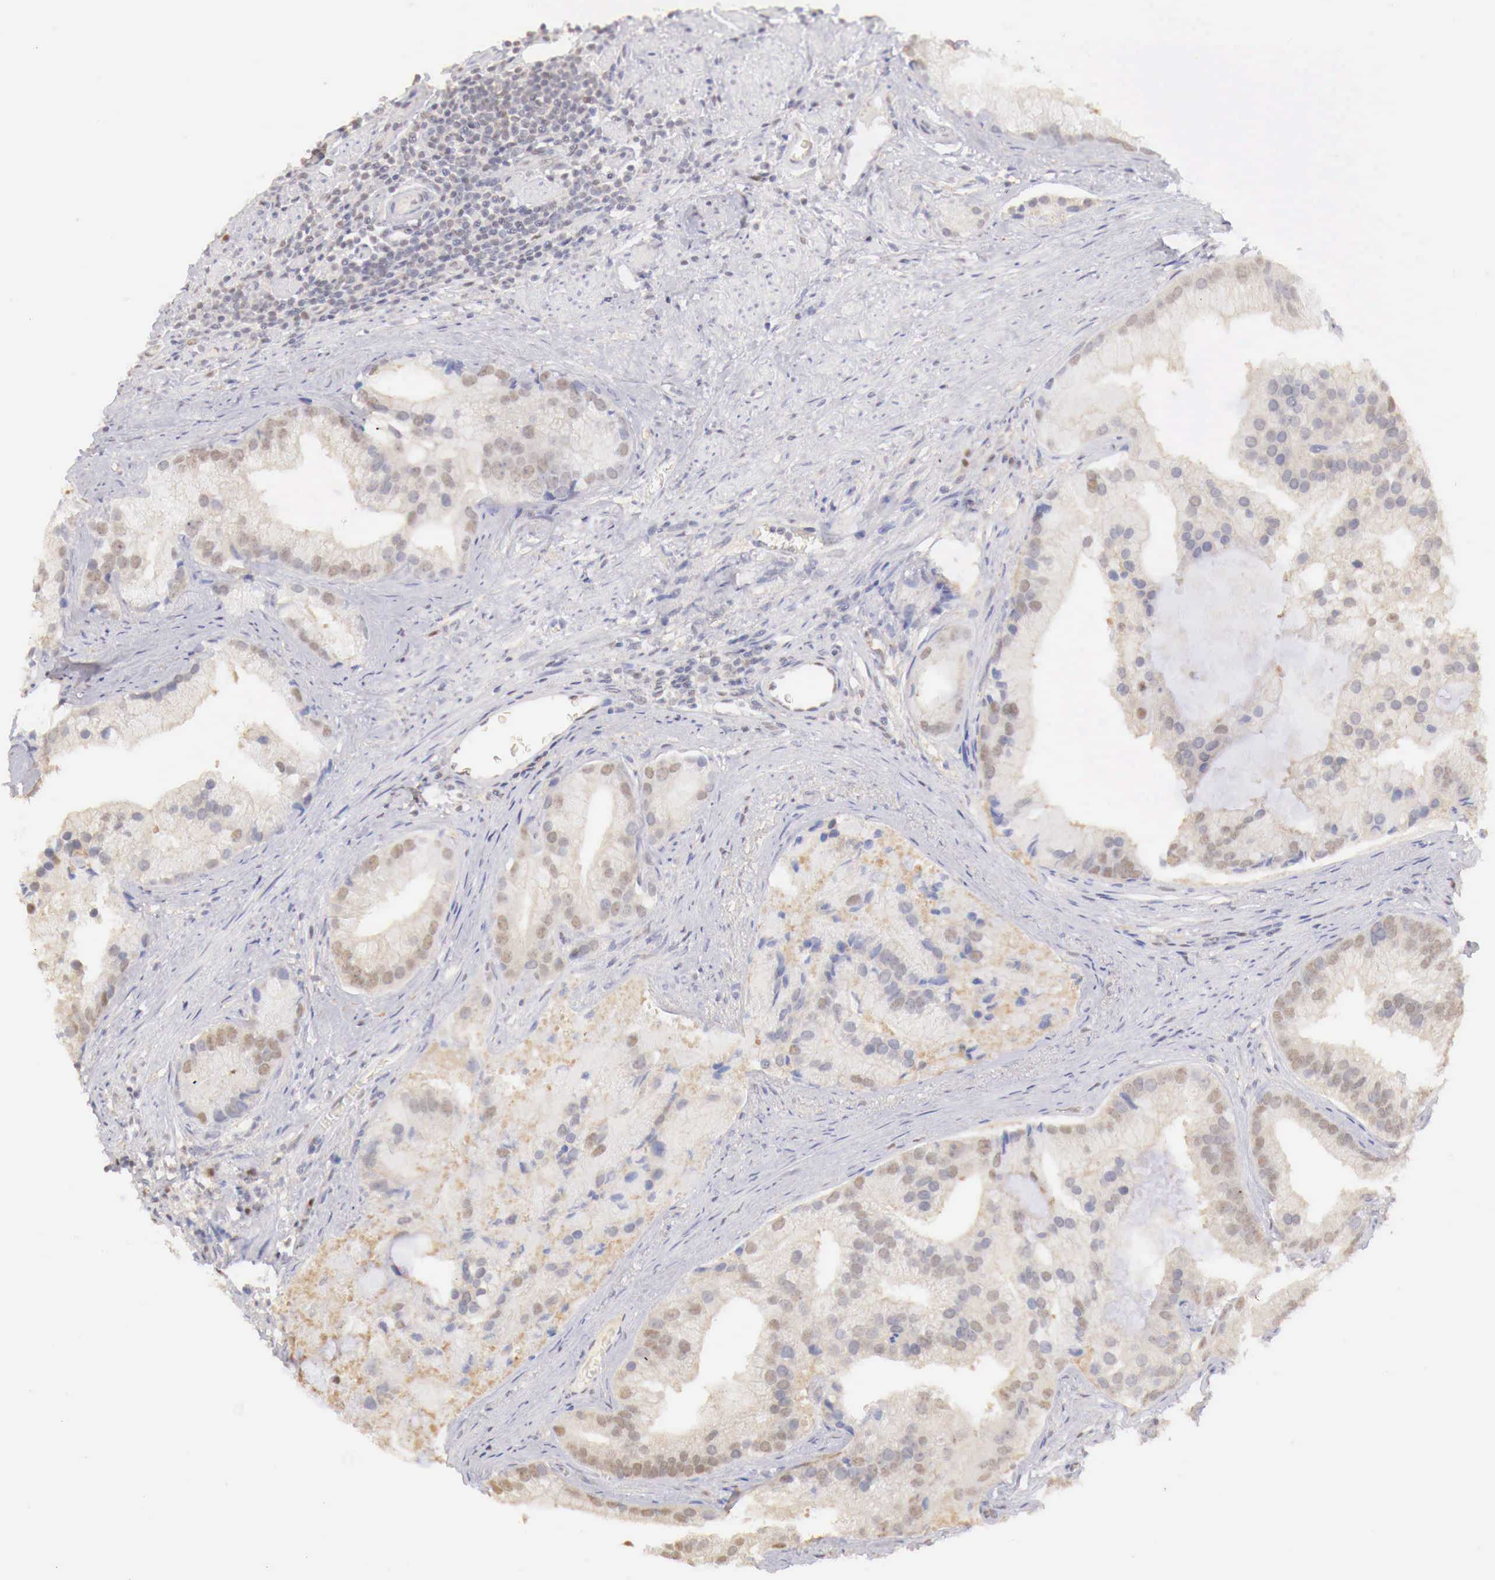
{"staining": {"intensity": "weak", "quantity": "25%-75%", "location": "cytoplasmic/membranous,nuclear"}, "tissue": "prostate cancer", "cell_type": "Tumor cells", "image_type": "cancer", "snomed": [{"axis": "morphology", "description": "Adenocarcinoma, Low grade"}, {"axis": "topography", "description": "Prostate"}], "caption": "This histopathology image exhibits prostate cancer (adenocarcinoma (low-grade)) stained with immunohistochemistry (IHC) to label a protein in brown. The cytoplasmic/membranous and nuclear of tumor cells show weak positivity for the protein. Nuclei are counter-stained blue.", "gene": "UBA1", "patient": {"sex": "male", "age": 71}}